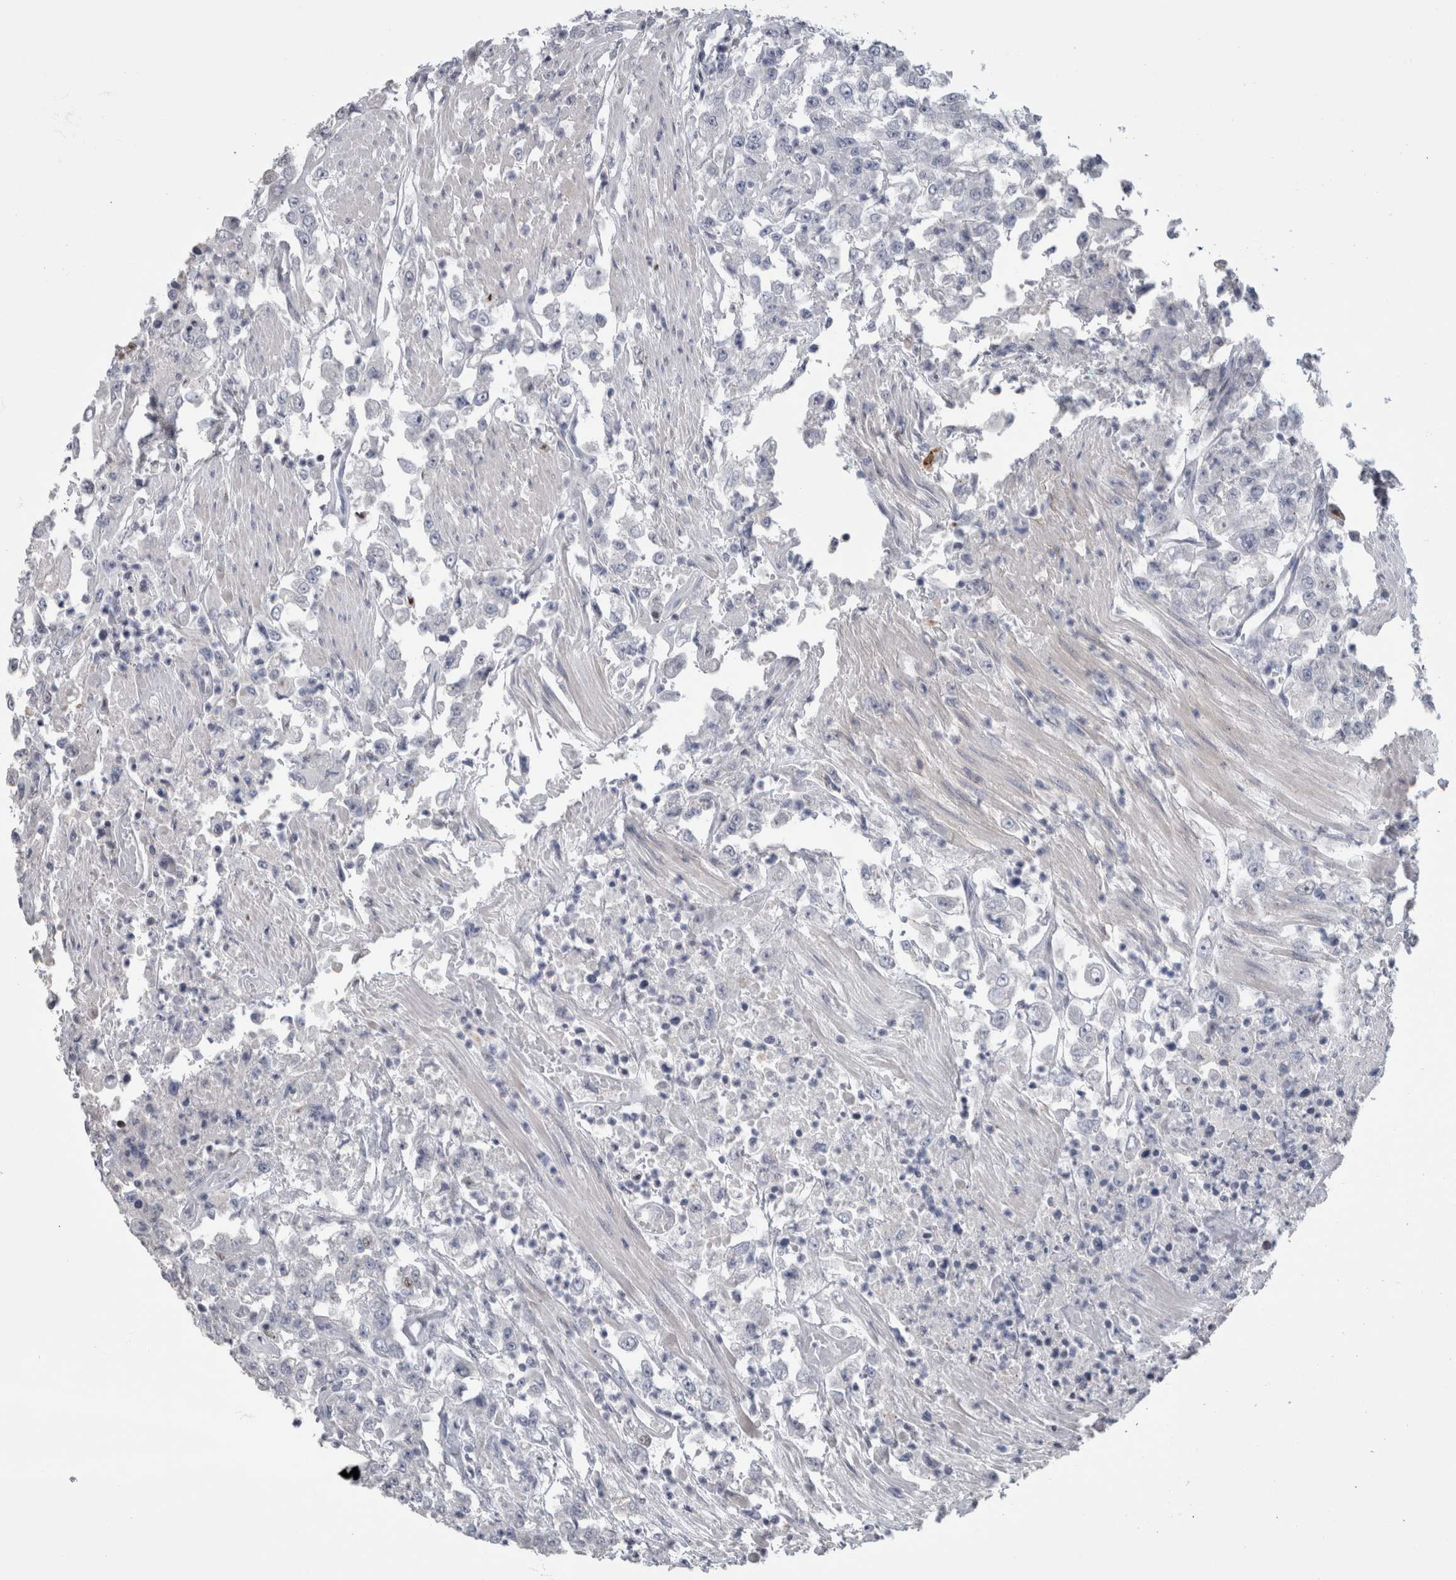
{"staining": {"intensity": "negative", "quantity": "none", "location": "none"}, "tissue": "urothelial cancer", "cell_type": "Tumor cells", "image_type": "cancer", "snomed": [{"axis": "morphology", "description": "Urothelial carcinoma, High grade"}, {"axis": "topography", "description": "Urinary bladder"}], "caption": "This is a photomicrograph of IHC staining of urothelial cancer, which shows no positivity in tumor cells.", "gene": "IL33", "patient": {"sex": "male", "age": 46}}